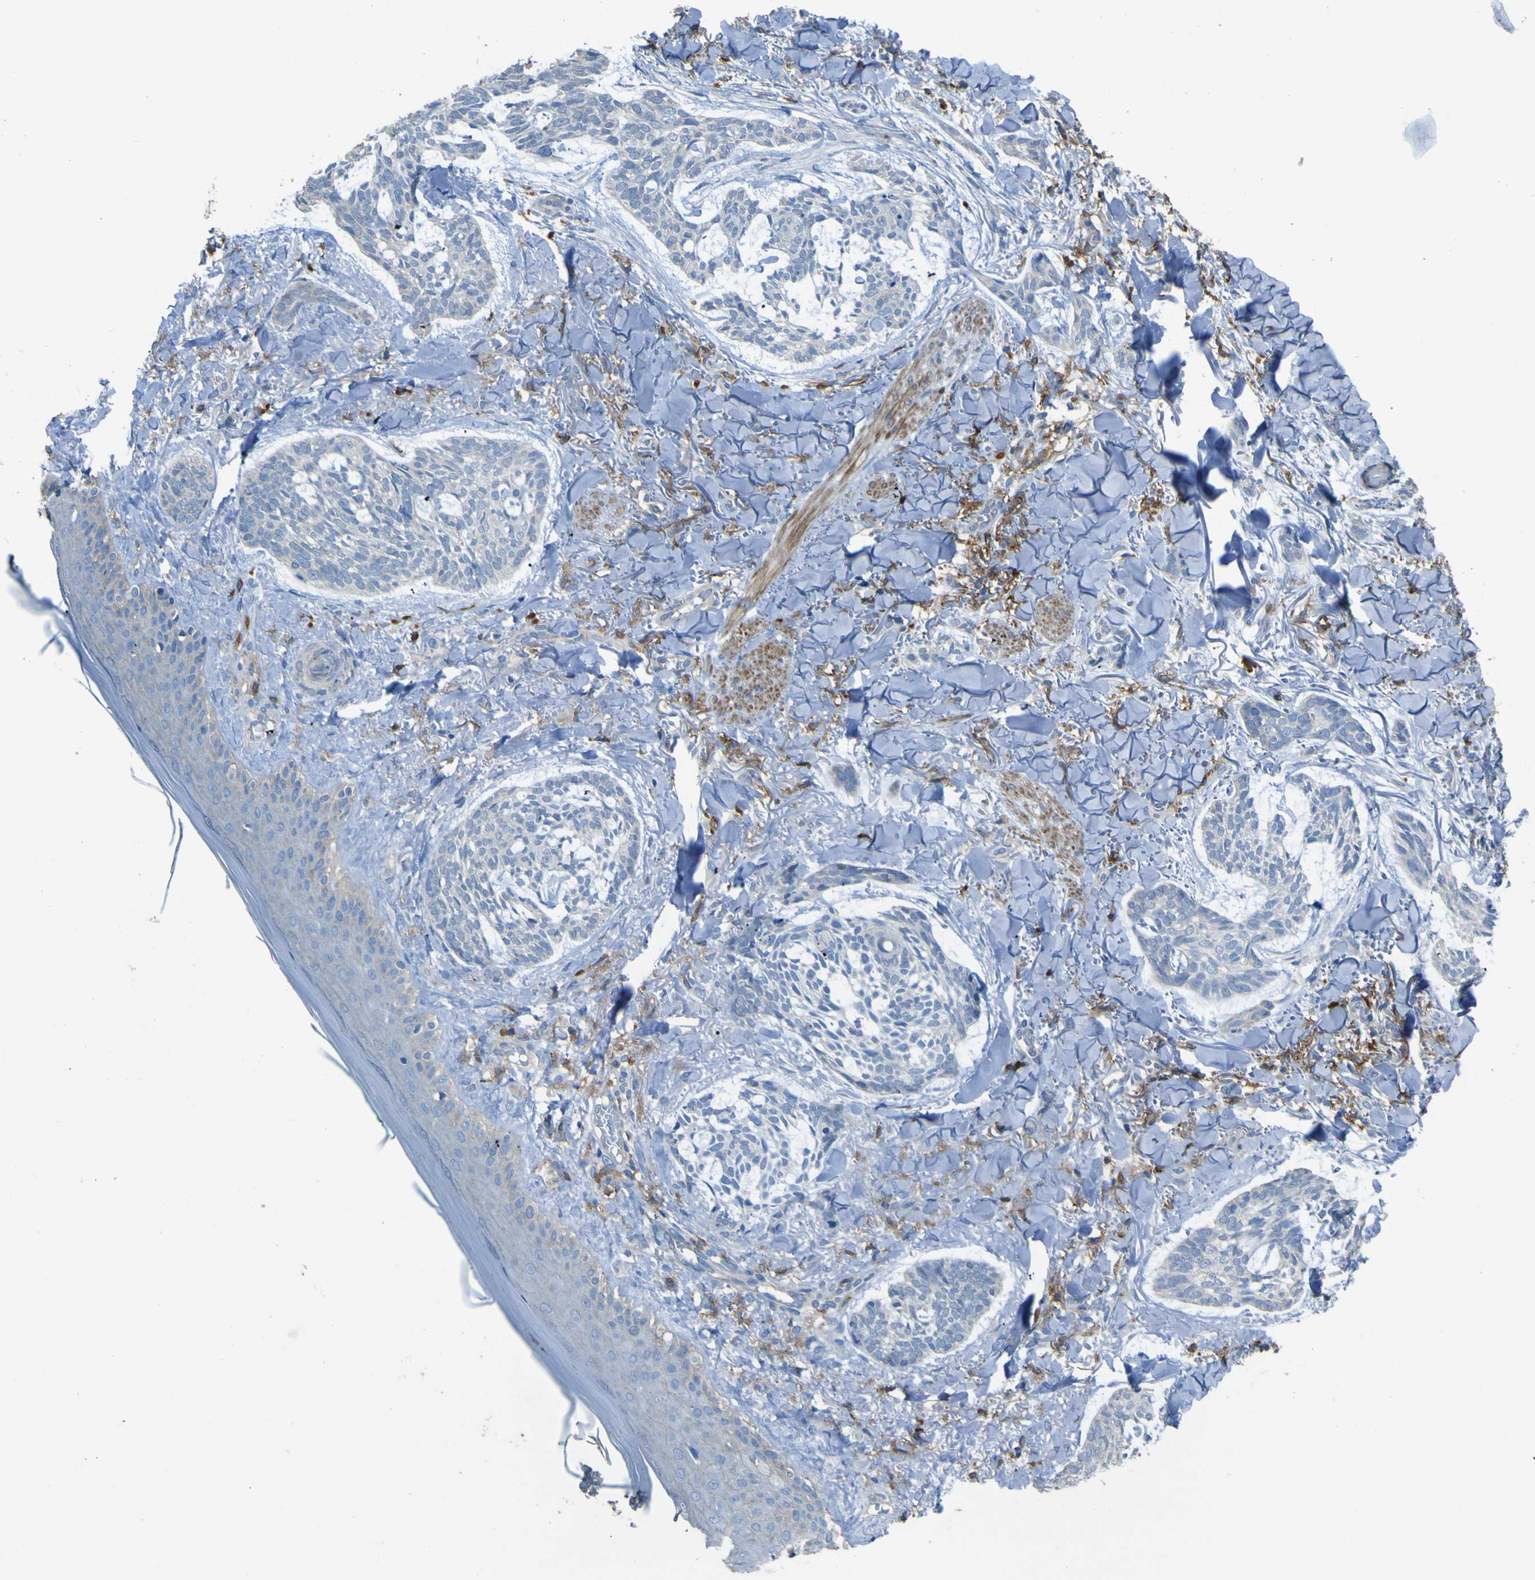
{"staining": {"intensity": "negative", "quantity": "none", "location": "none"}, "tissue": "skin cancer", "cell_type": "Tumor cells", "image_type": "cancer", "snomed": [{"axis": "morphology", "description": "Basal cell carcinoma"}, {"axis": "topography", "description": "Skin"}], "caption": "DAB immunohistochemical staining of human basal cell carcinoma (skin) reveals no significant staining in tumor cells.", "gene": "LAIR1", "patient": {"sex": "male", "age": 43}}